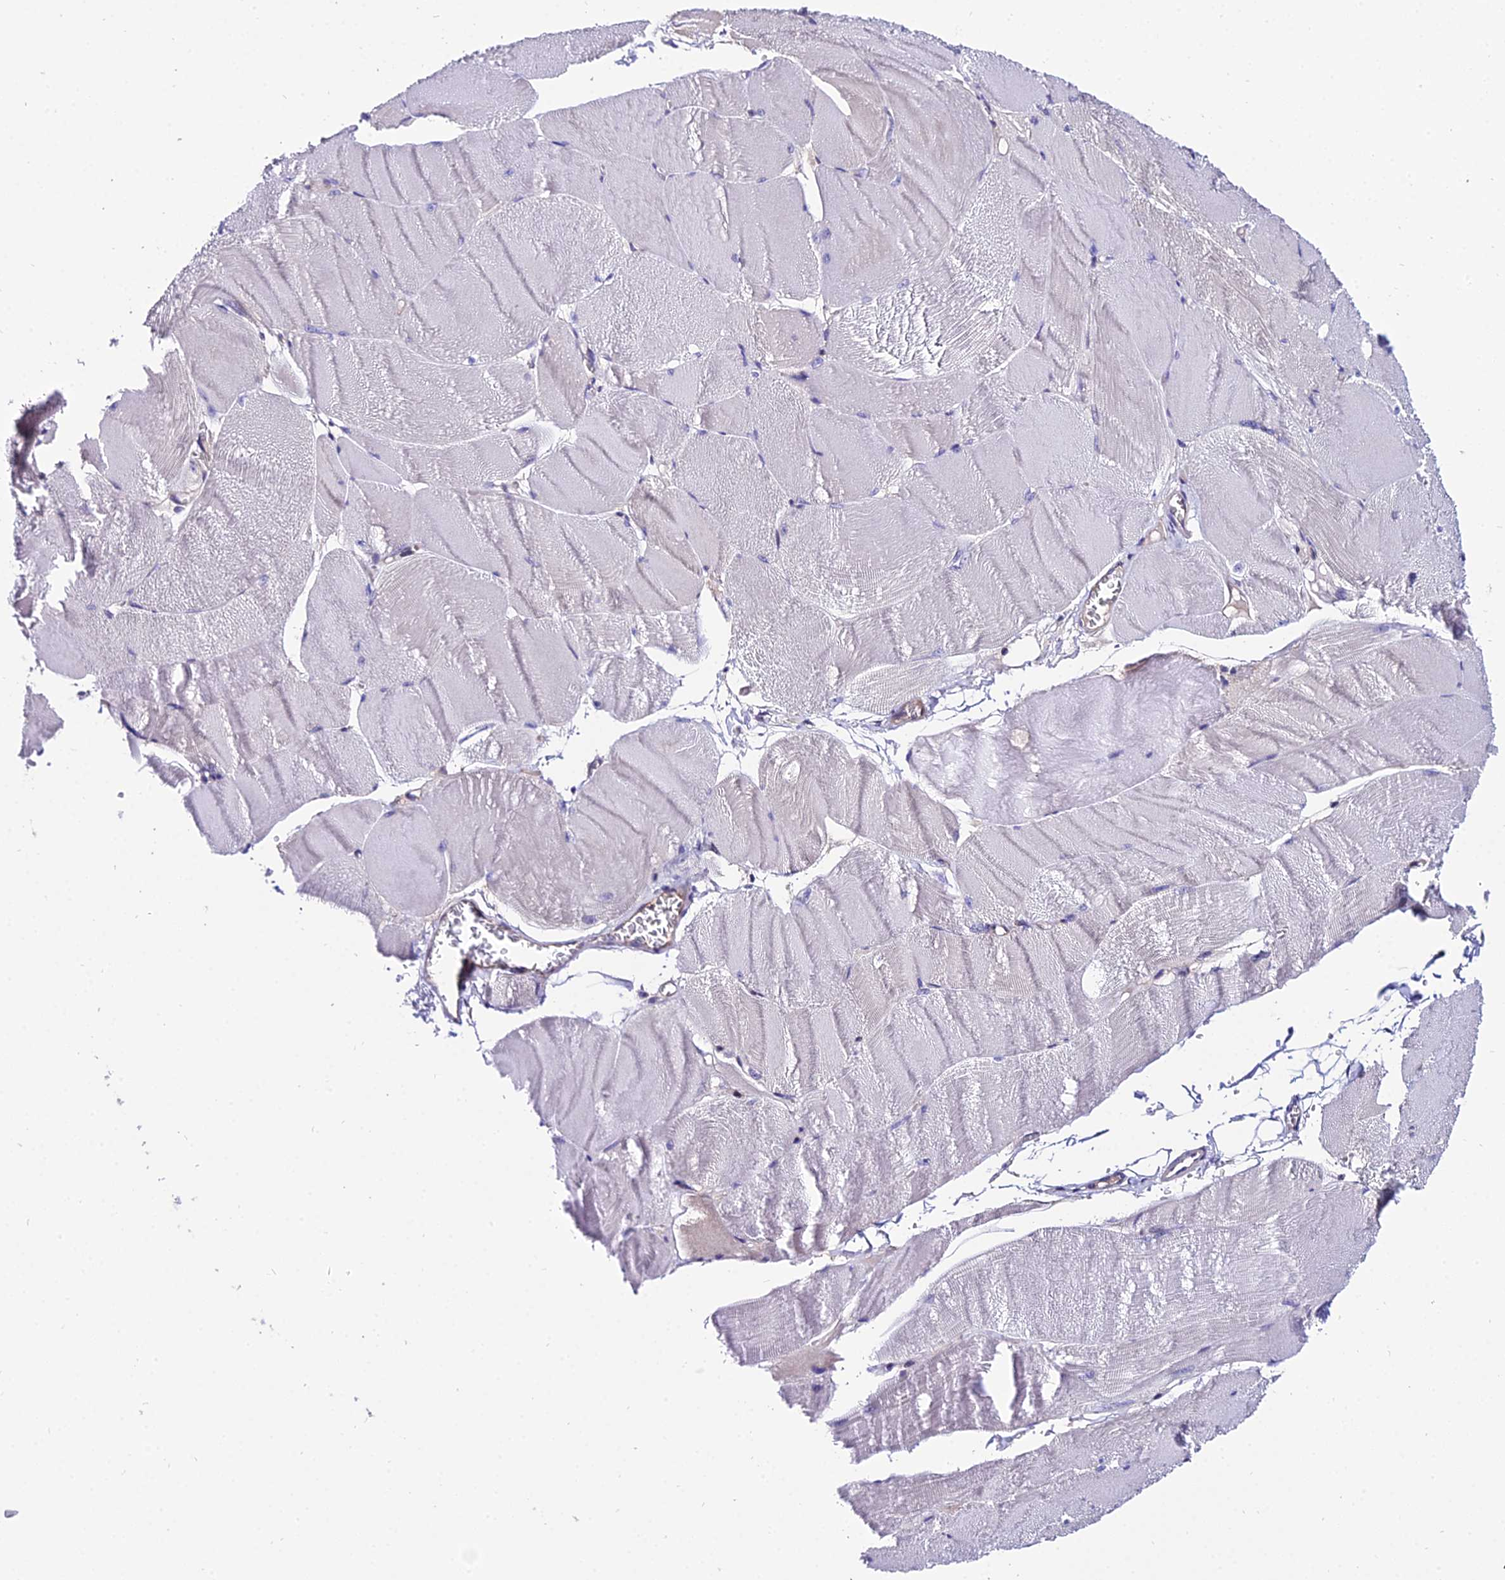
{"staining": {"intensity": "negative", "quantity": "none", "location": "none"}, "tissue": "skeletal muscle", "cell_type": "Myocytes", "image_type": "normal", "snomed": [{"axis": "morphology", "description": "Normal tissue, NOS"}, {"axis": "morphology", "description": "Basal cell carcinoma"}, {"axis": "topography", "description": "Skeletal muscle"}], "caption": "The histopathology image displays no staining of myocytes in benign skeletal muscle.", "gene": "SHQ1", "patient": {"sex": "female", "age": 64}}